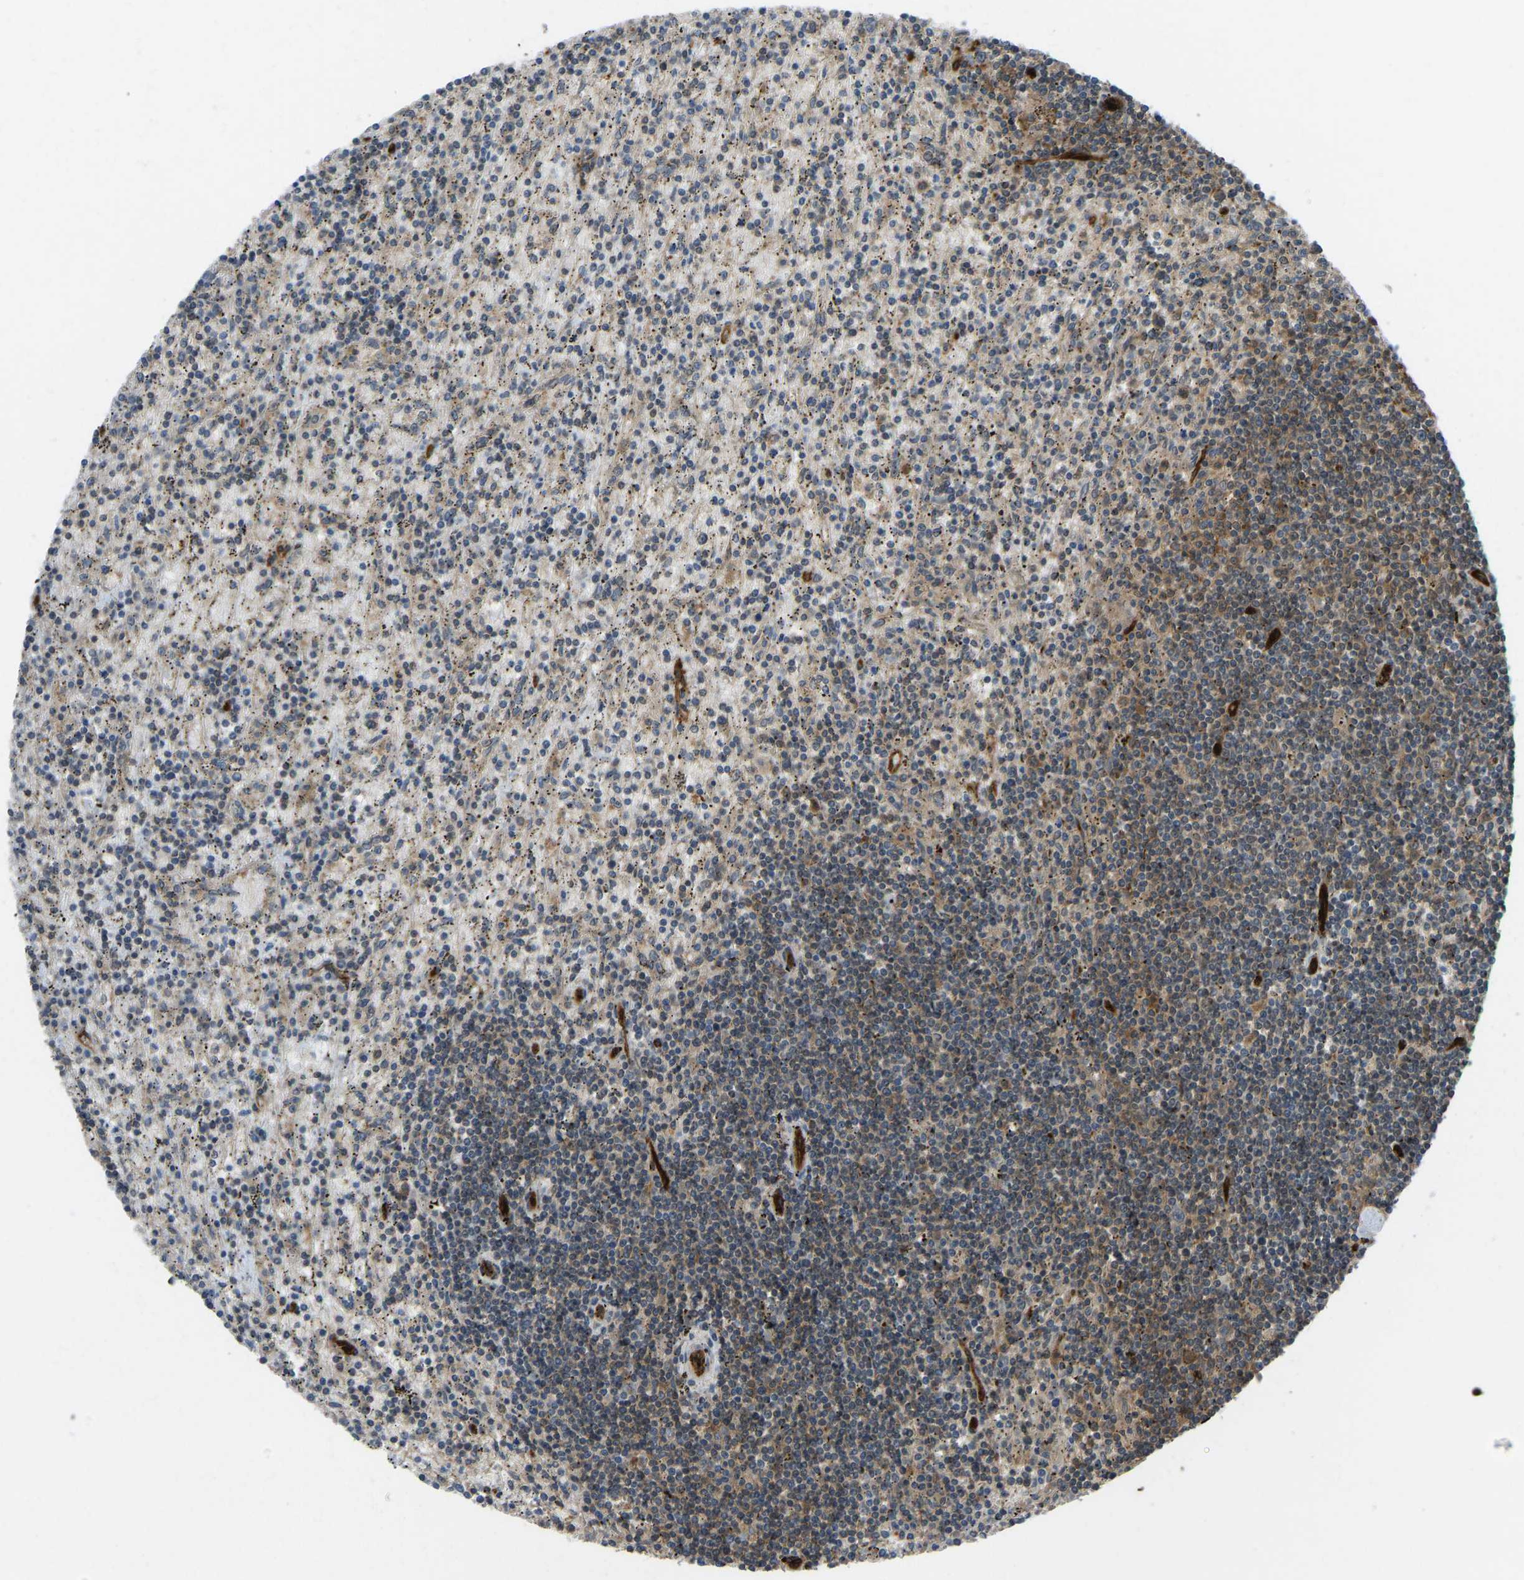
{"staining": {"intensity": "moderate", "quantity": ">75%", "location": "cytoplasmic/membranous"}, "tissue": "lymphoma", "cell_type": "Tumor cells", "image_type": "cancer", "snomed": [{"axis": "morphology", "description": "Malignant lymphoma, non-Hodgkin's type, Low grade"}, {"axis": "topography", "description": "Spleen"}], "caption": "A brown stain shows moderate cytoplasmic/membranous expression of a protein in malignant lymphoma, non-Hodgkin's type (low-grade) tumor cells. The staining was performed using DAB, with brown indicating positive protein expression. Nuclei are stained blue with hematoxylin.", "gene": "CCT8", "patient": {"sex": "male", "age": 76}}